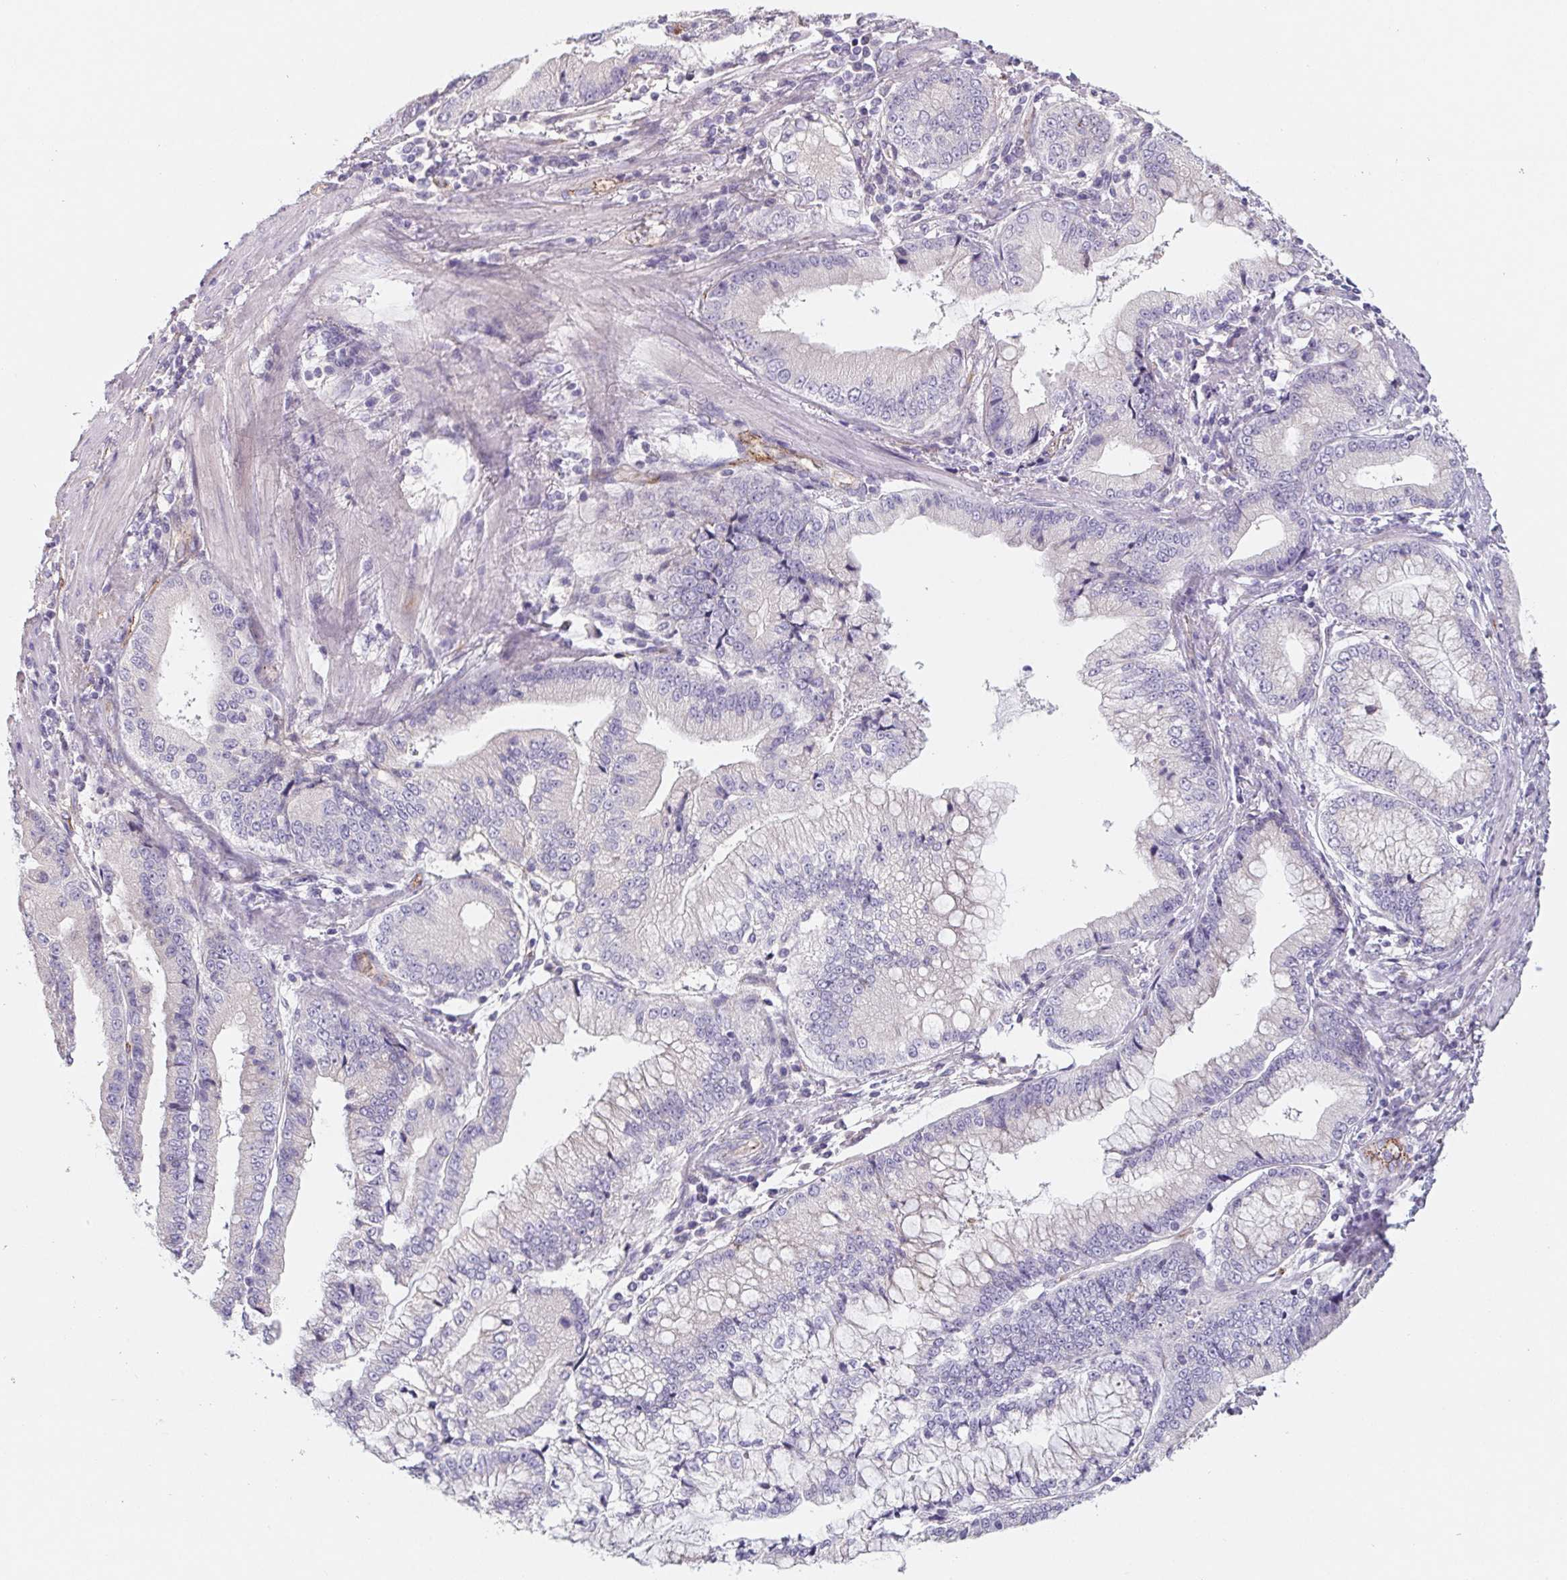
{"staining": {"intensity": "negative", "quantity": "none", "location": "none"}, "tissue": "stomach cancer", "cell_type": "Tumor cells", "image_type": "cancer", "snomed": [{"axis": "morphology", "description": "Adenocarcinoma, NOS"}, {"axis": "topography", "description": "Stomach, upper"}], "caption": "The immunohistochemistry (IHC) micrograph has no significant expression in tumor cells of adenocarcinoma (stomach) tissue.", "gene": "LPA", "patient": {"sex": "female", "age": 74}}